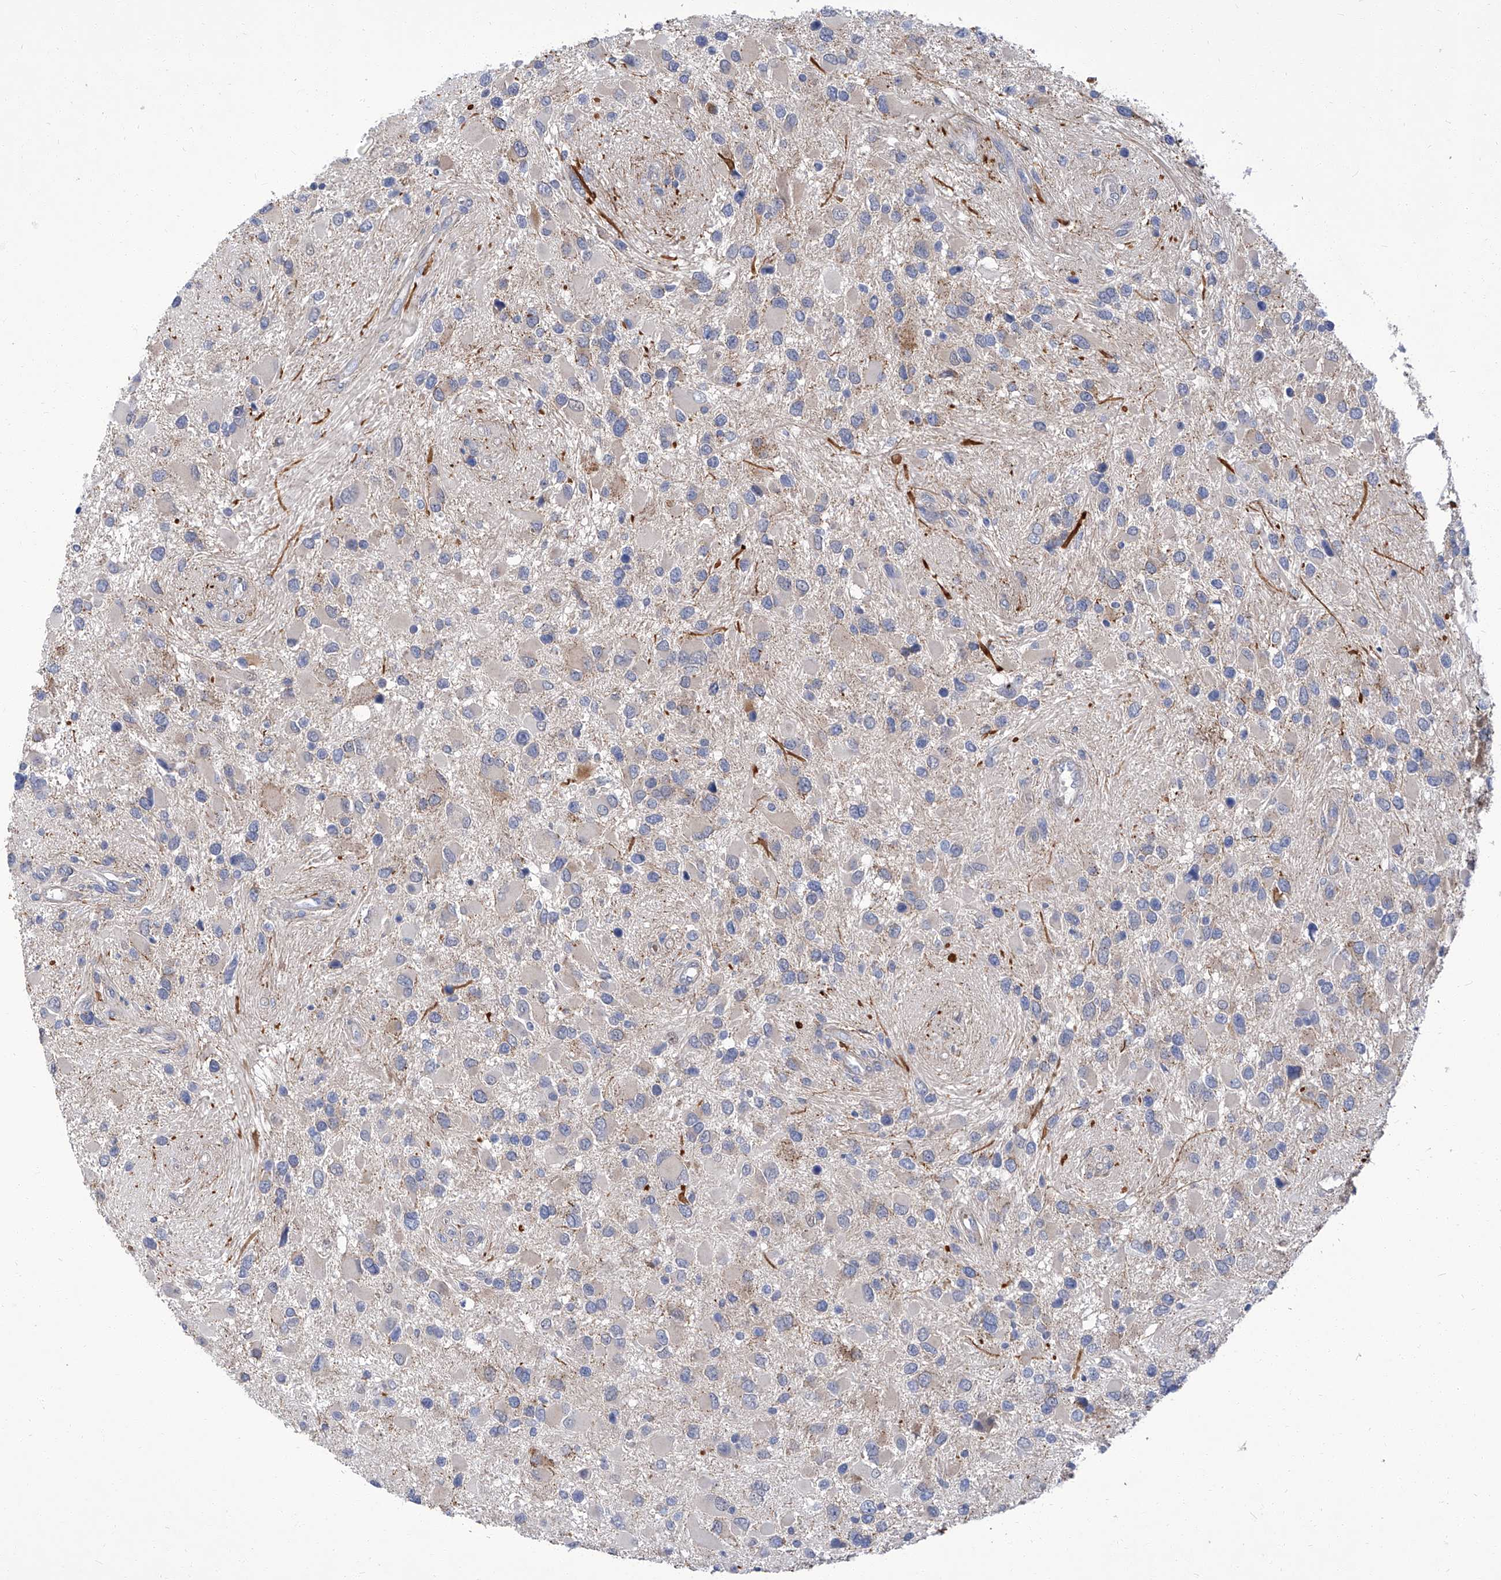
{"staining": {"intensity": "negative", "quantity": "none", "location": "none"}, "tissue": "glioma", "cell_type": "Tumor cells", "image_type": "cancer", "snomed": [{"axis": "morphology", "description": "Glioma, malignant, High grade"}, {"axis": "topography", "description": "Brain"}], "caption": "DAB (3,3'-diaminobenzidine) immunohistochemical staining of human malignant high-grade glioma shows no significant positivity in tumor cells.", "gene": "PARD3", "patient": {"sex": "male", "age": 53}}